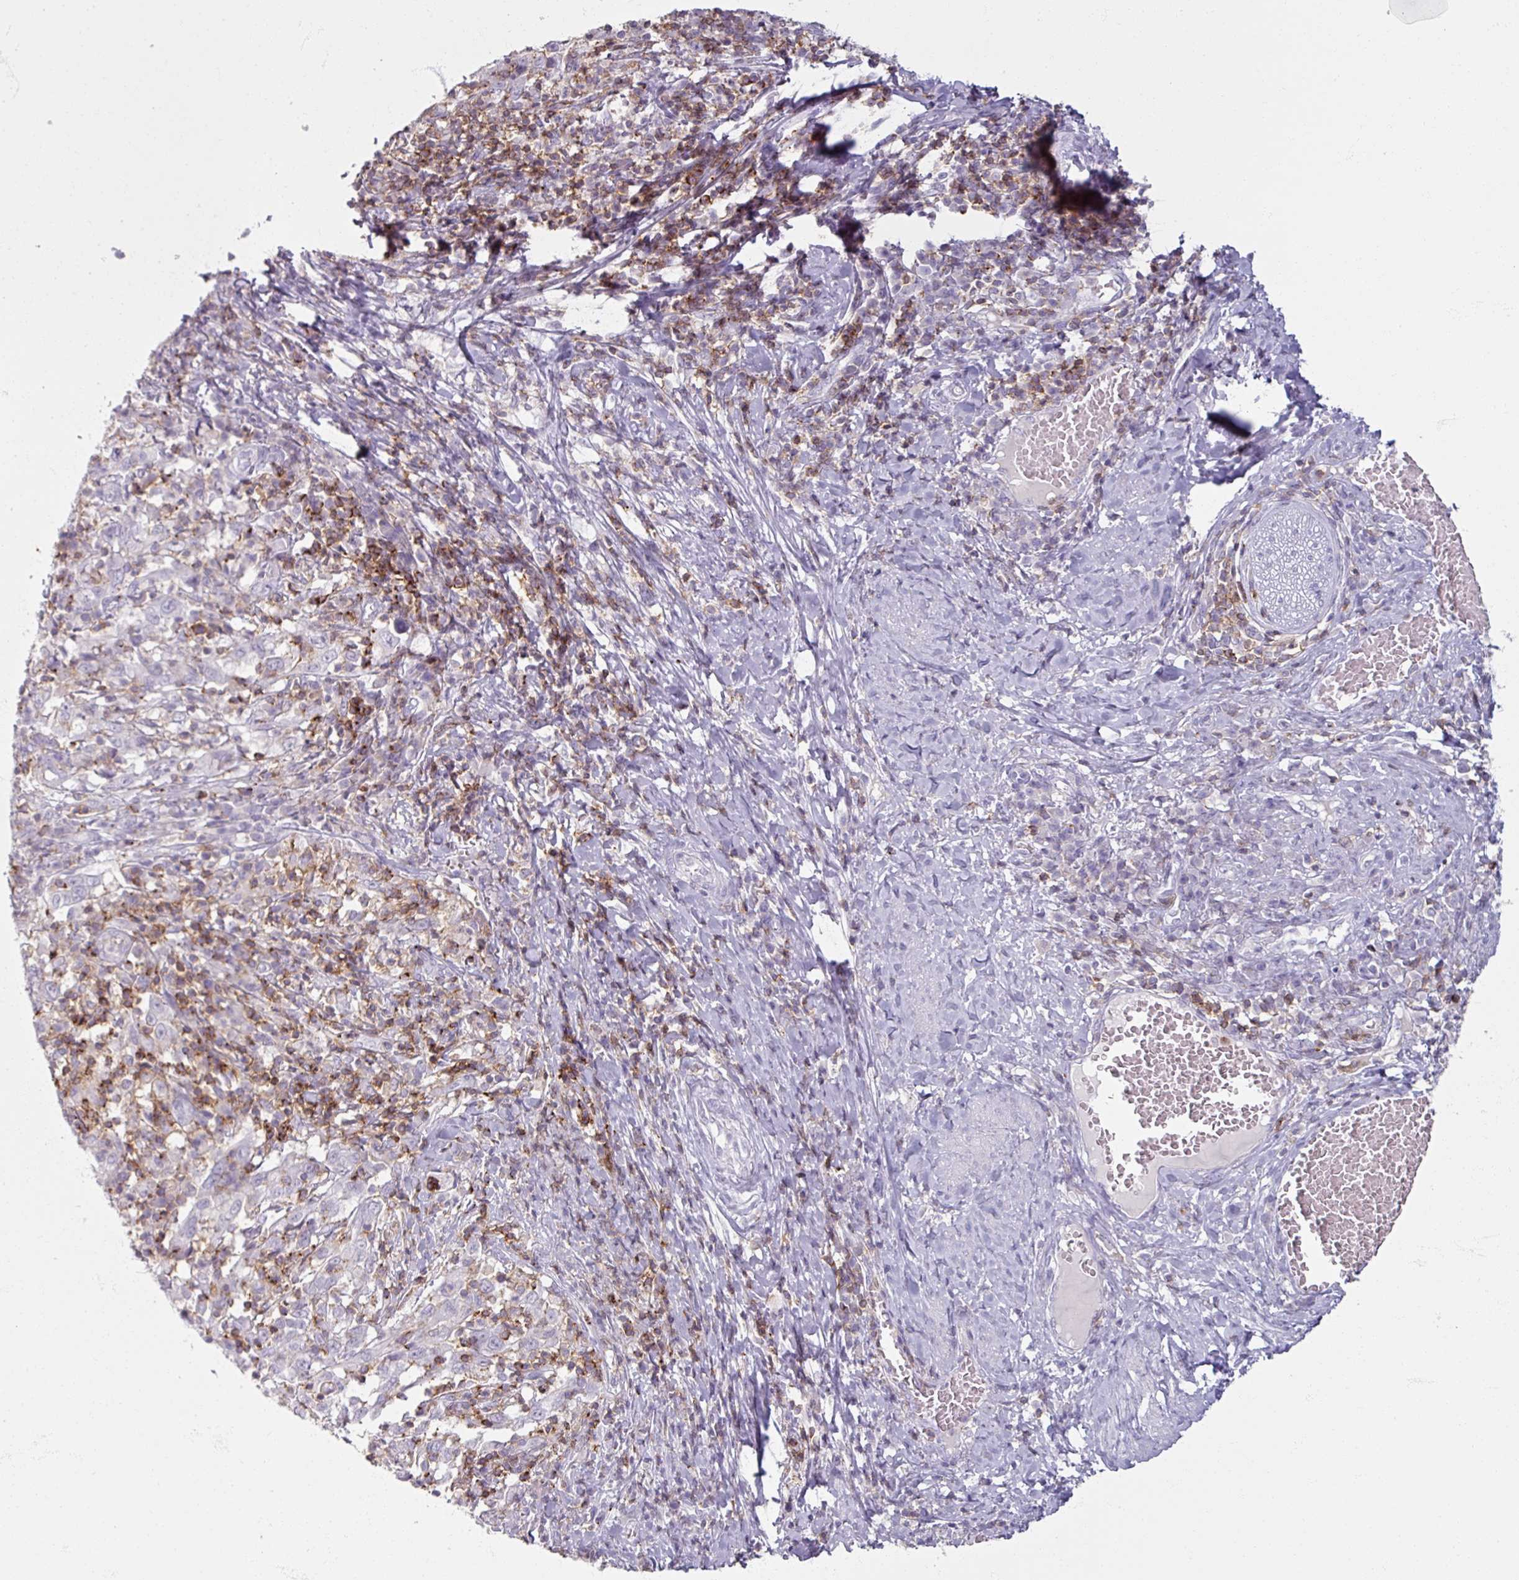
{"staining": {"intensity": "negative", "quantity": "none", "location": "none"}, "tissue": "cervical cancer", "cell_type": "Tumor cells", "image_type": "cancer", "snomed": [{"axis": "morphology", "description": "Squamous cell carcinoma, NOS"}, {"axis": "topography", "description": "Cervix"}], "caption": "Tumor cells are negative for protein expression in human cervical cancer.", "gene": "PTPRC", "patient": {"sex": "female", "age": 46}}